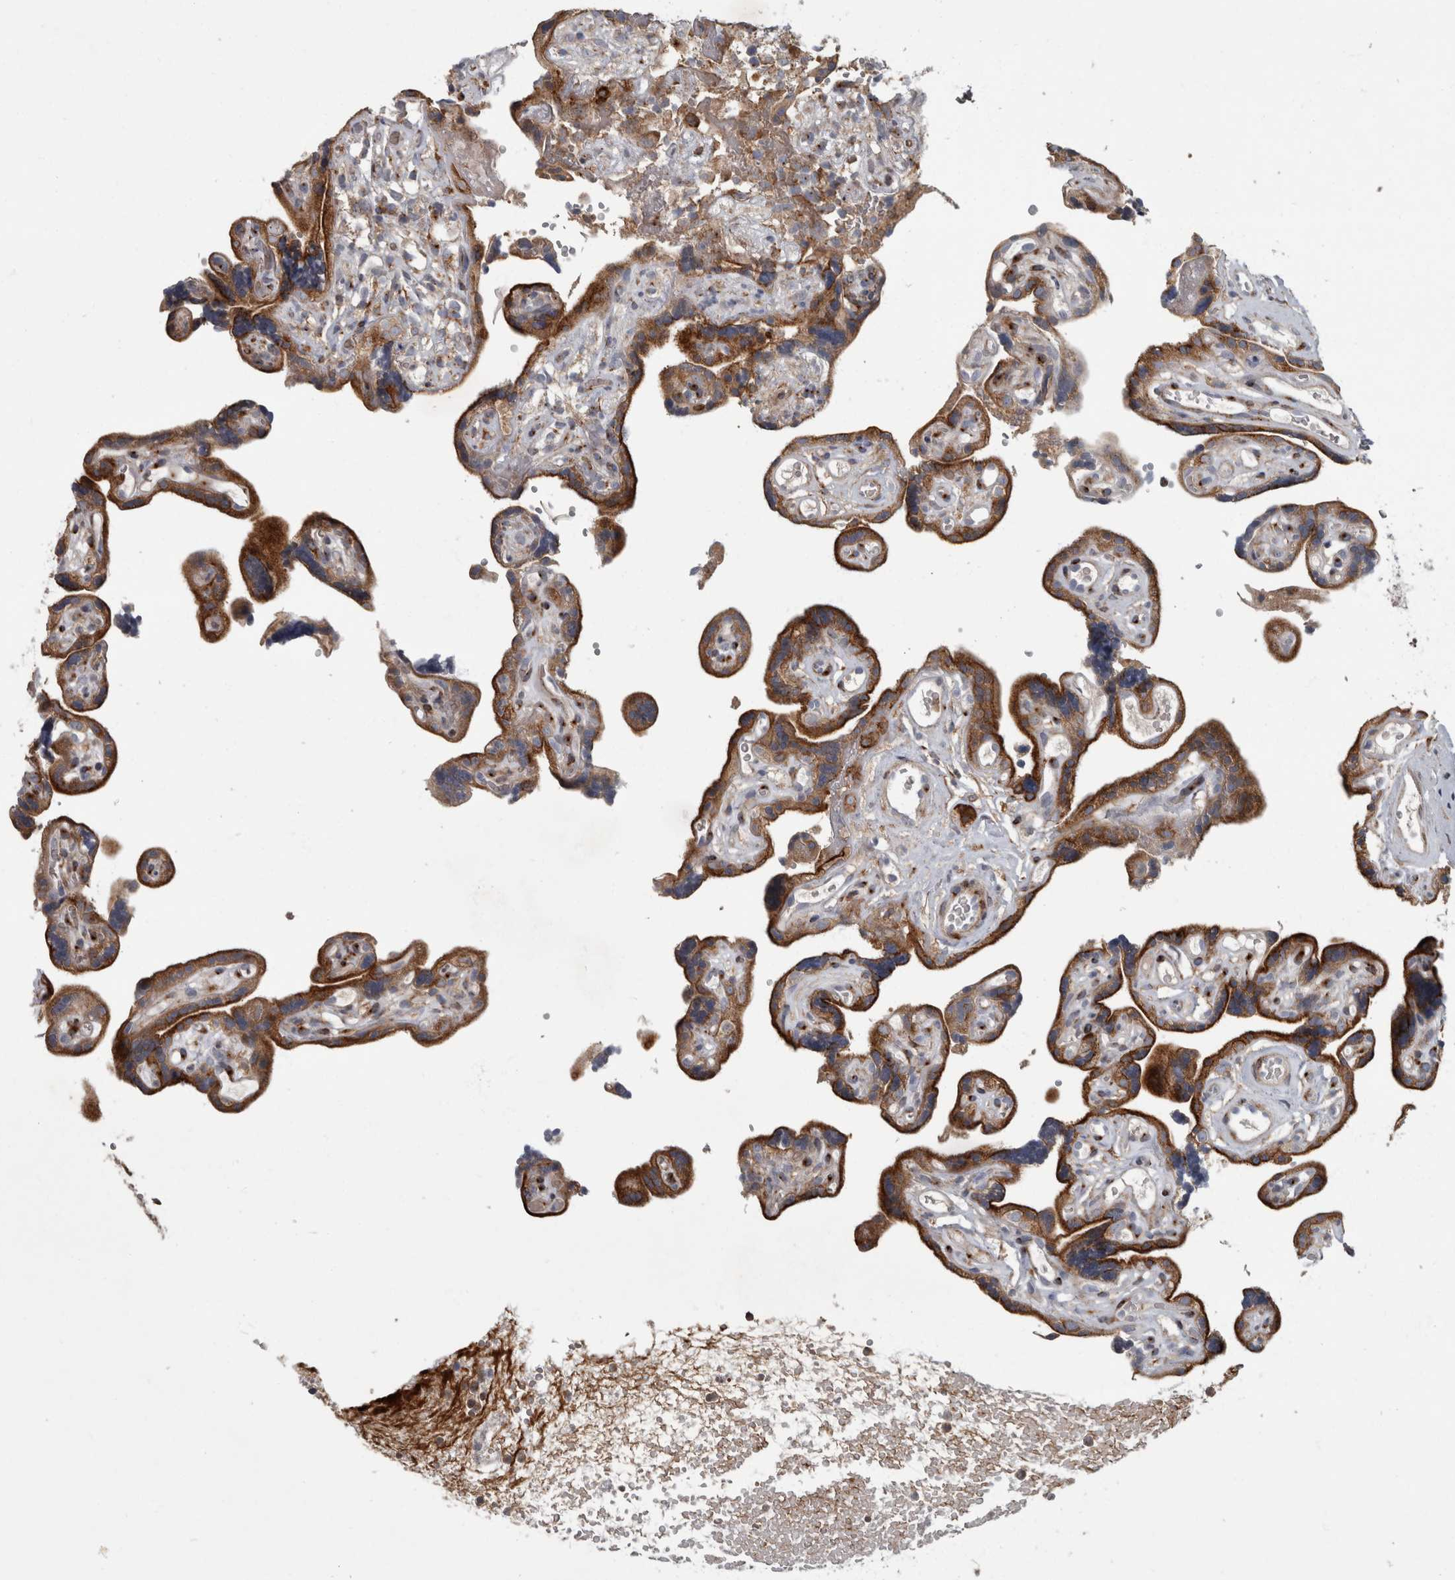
{"staining": {"intensity": "strong", "quantity": "25%-75%", "location": "cytoplasmic/membranous"}, "tissue": "placenta", "cell_type": "Decidual cells", "image_type": "normal", "snomed": [{"axis": "morphology", "description": "Normal tissue, NOS"}, {"axis": "topography", "description": "Placenta"}], "caption": "Normal placenta was stained to show a protein in brown. There is high levels of strong cytoplasmic/membranous staining in approximately 25%-75% of decidual cells. (DAB (3,3'-diaminobenzidine) = brown stain, brightfield microscopy at high magnification).", "gene": "CDC42BPG", "patient": {"sex": "female", "age": 30}}